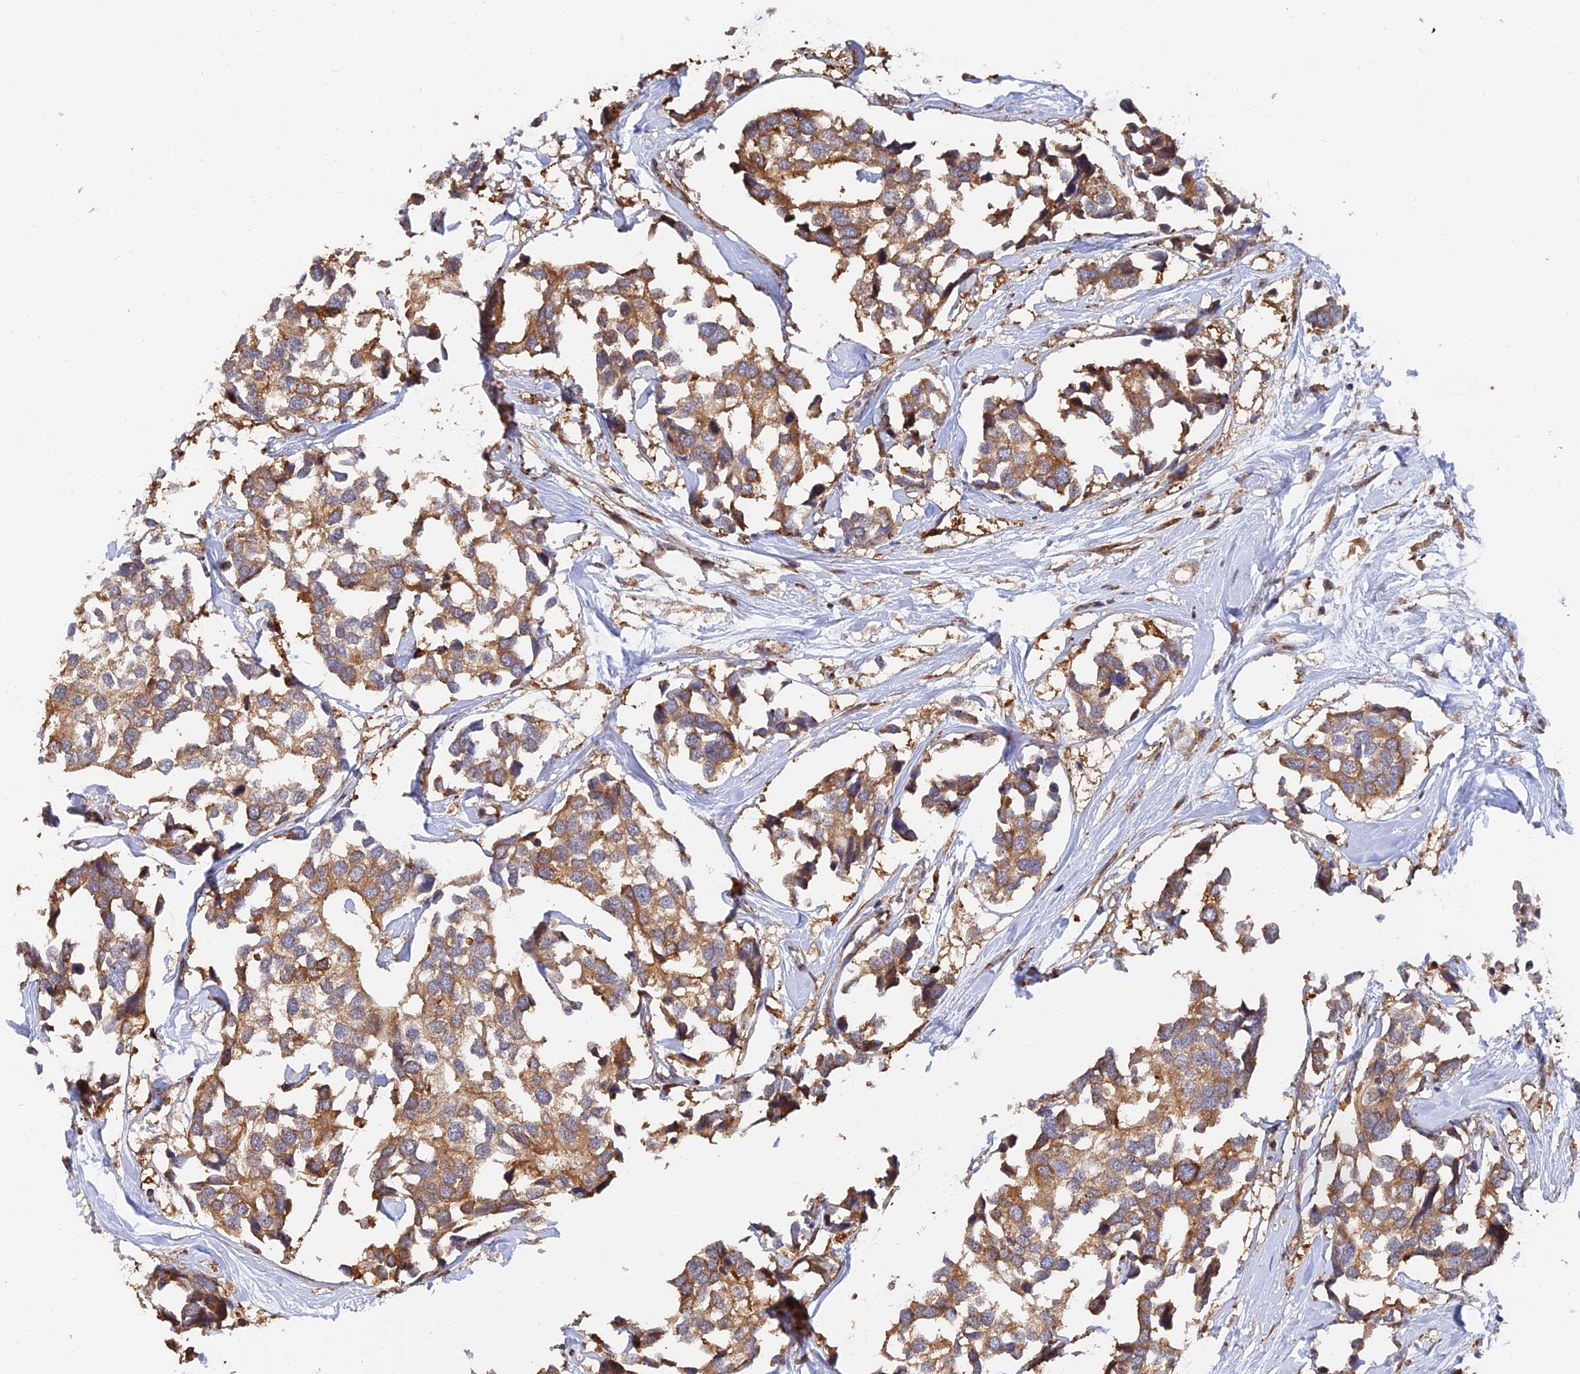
{"staining": {"intensity": "moderate", "quantity": ">75%", "location": "cytoplasmic/membranous"}, "tissue": "breast cancer", "cell_type": "Tumor cells", "image_type": "cancer", "snomed": [{"axis": "morphology", "description": "Duct carcinoma"}, {"axis": "topography", "description": "Breast"}], "caption": "Immunohistochemical staining of breast invasive ductal carcinoma exhibits moderate cytoplasmic/membranous protein positivity in about >75% of tumor cells. (DAB IHC with brightfield microscopy, high magnification).", "gene": "WBP11", "patient": {"sex": "female", "age": 83}}